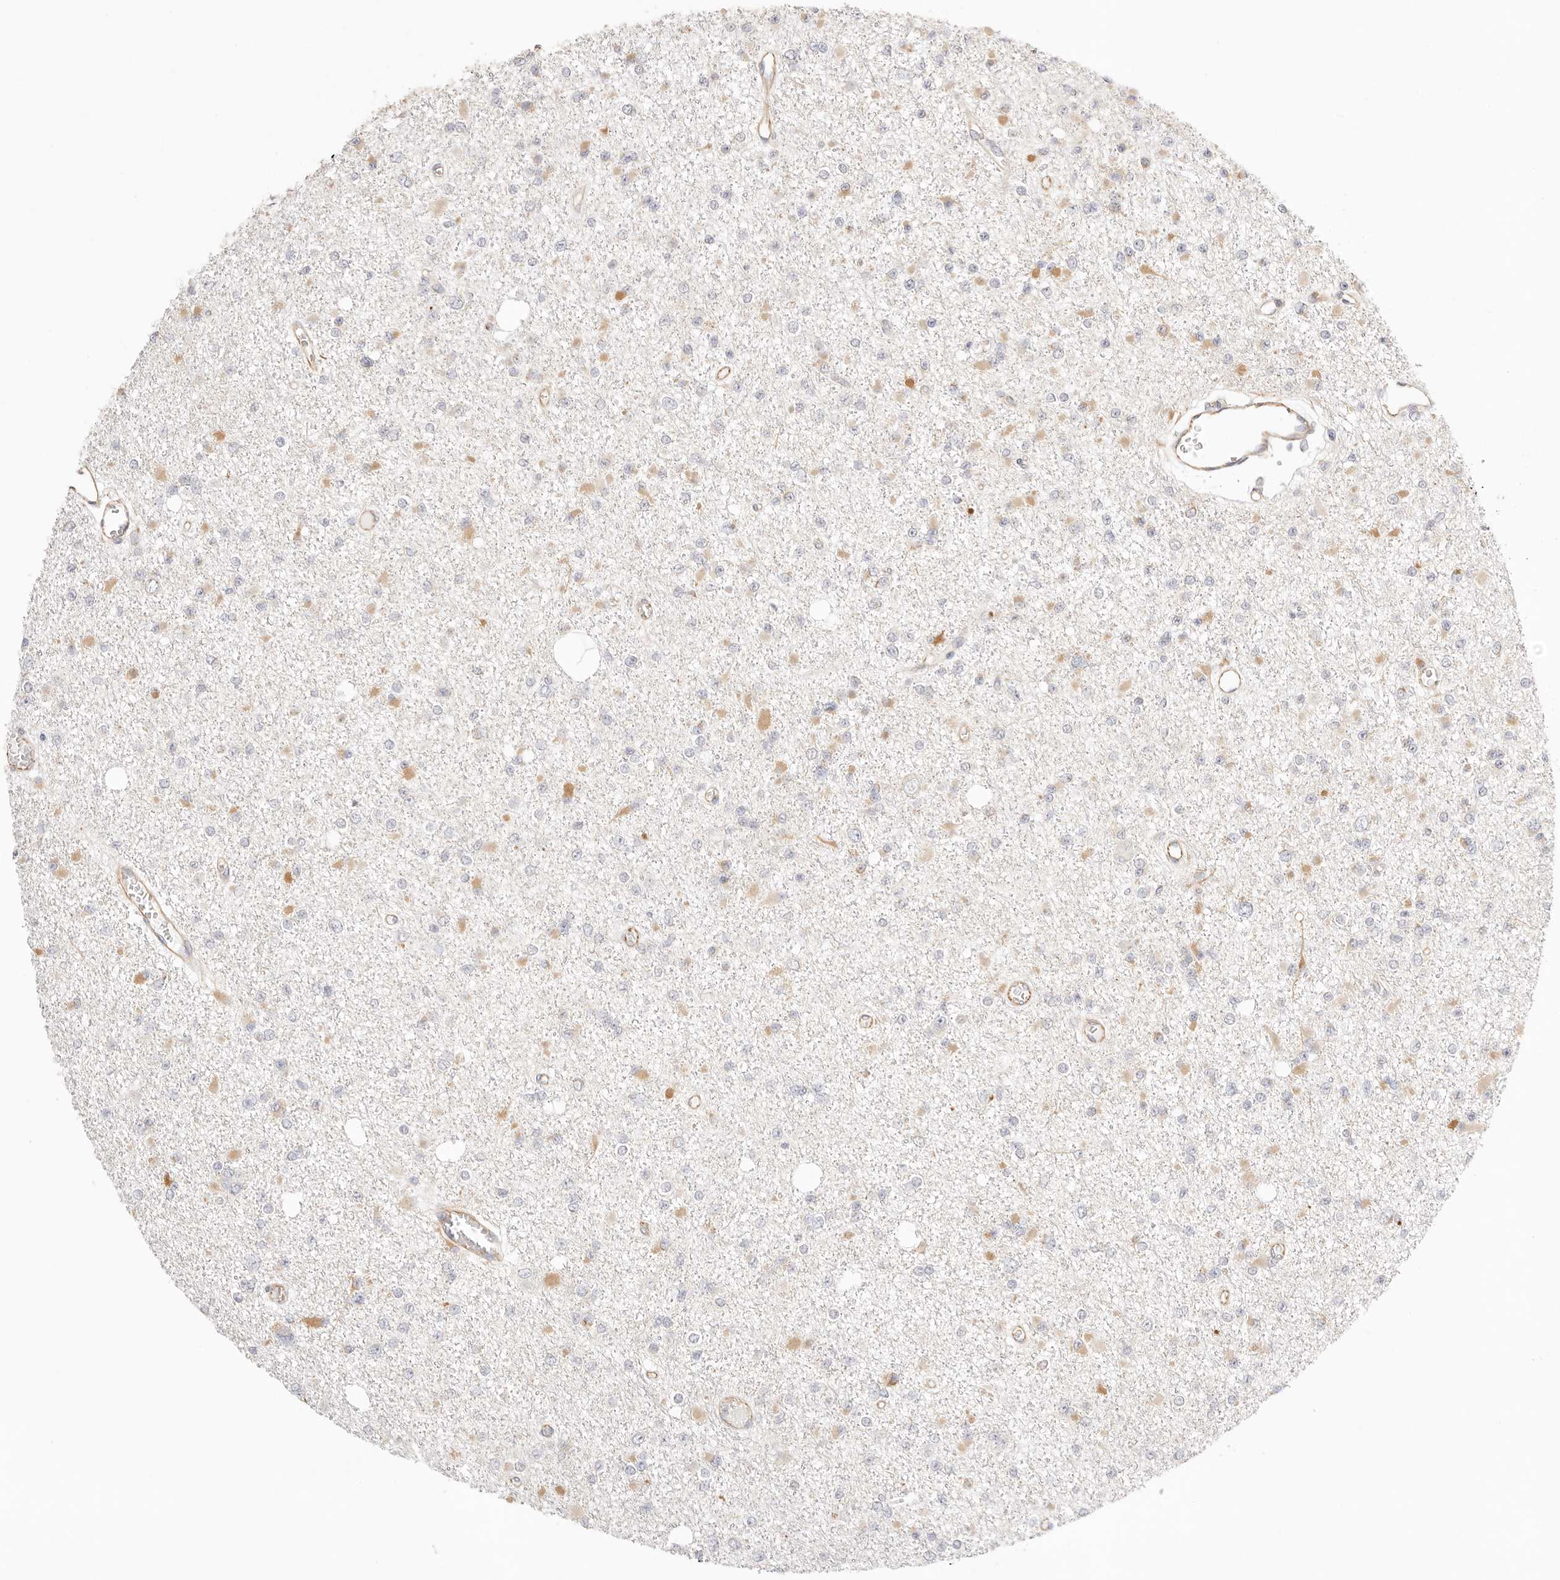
{"staining": {"intensity": "moderate", "quantity": "<25%", "location": "cytoplasmic/membranous"}, "tissue": "glioma", "cell_type": "Tumor cells", "image_type": "cancer", "snomed": [{"axis": "morphology", "description": "Glioma, malignant, Low grade"}, {"axis": "topography", "description": "Brain"}], "caption": "Protein staining exhibits moderate cytoplasmic/membranous positivity in approximately <25% of tumor cells in glioma. The staining was performed using DAB (3,3'-diaminobenzidine), with brown indicating positive protein expression. Nuclei are stained blue with hematoxylin.", "gene": "ZC3H11A", "patient": {"sex": "female", "age": 22}}